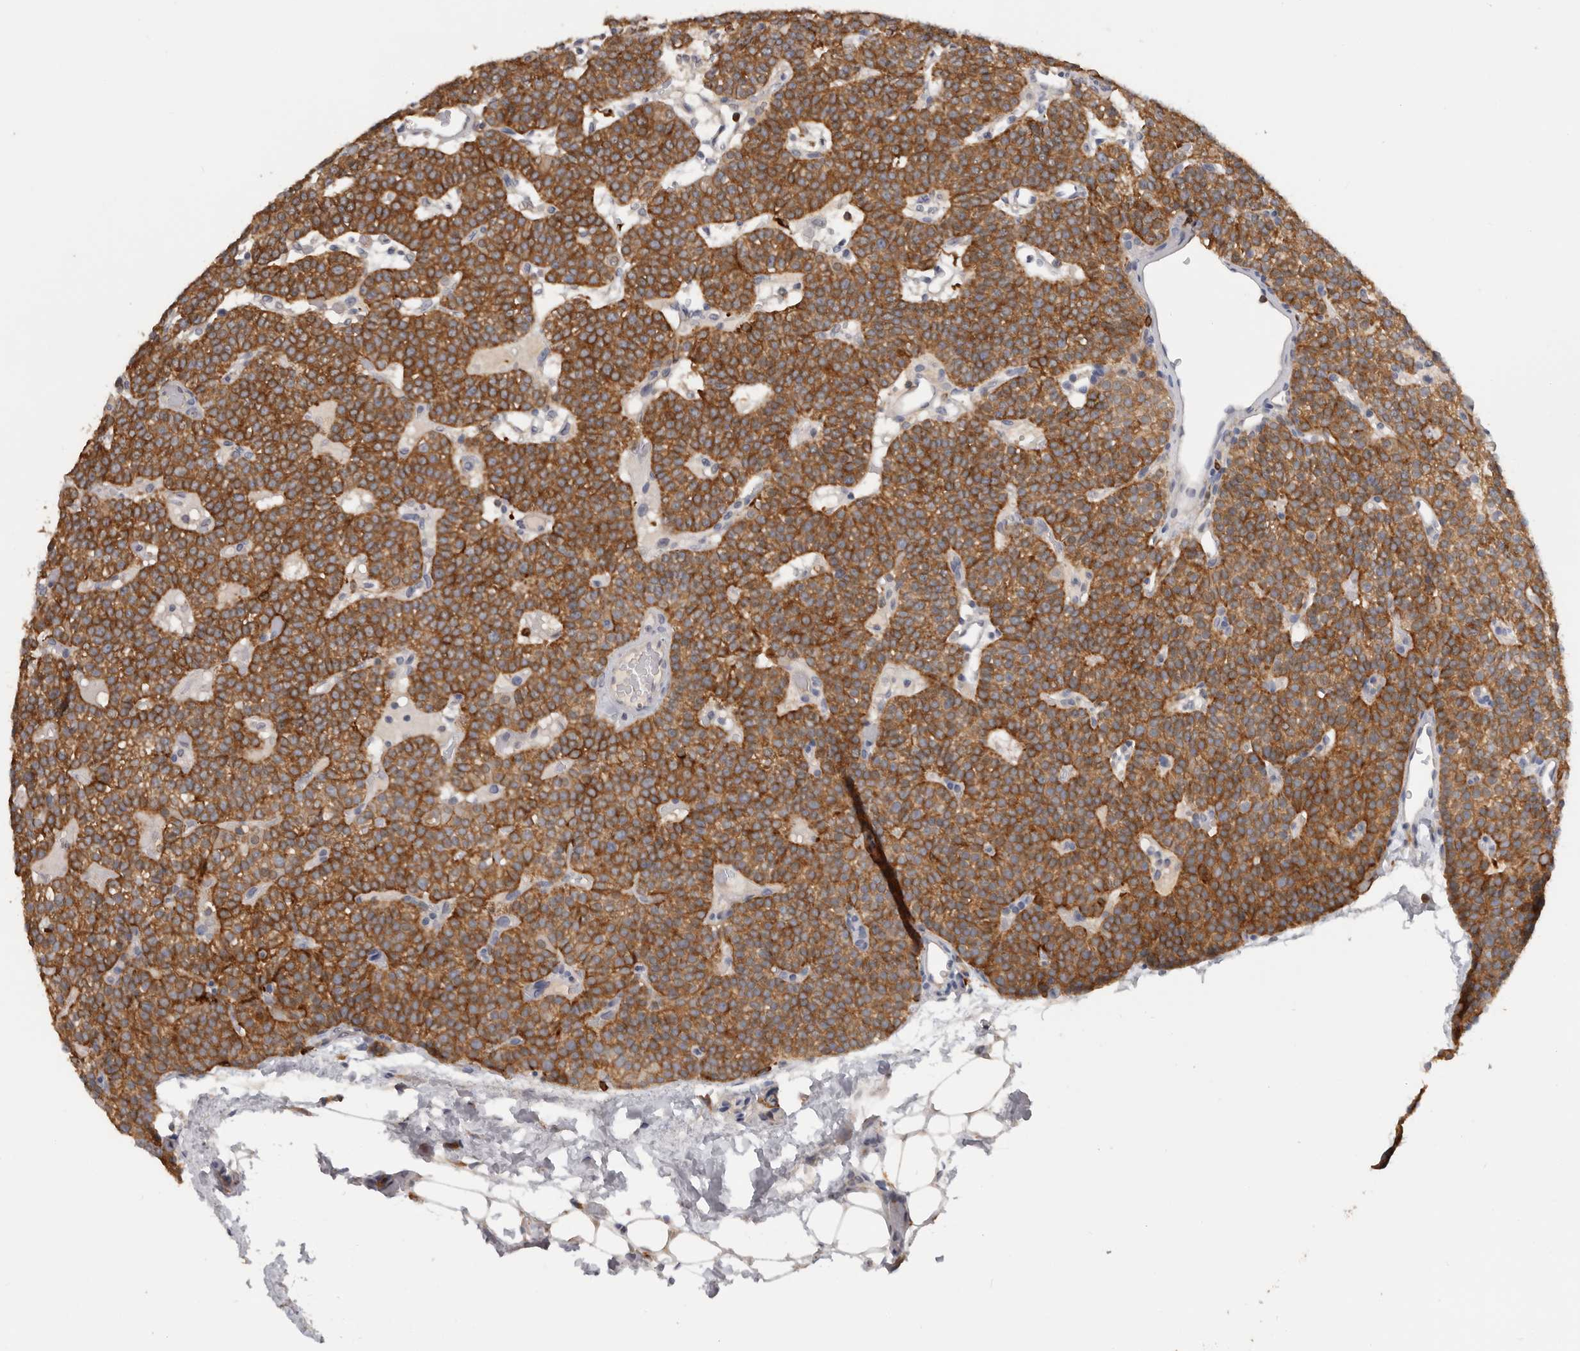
{"staining": {"intensity": "moderate", "quantity": ">75%", "location": "cytoplasmic/membranous"}, "tissue": "parathyroid gland", "cell_type": "Glandular cells", "image_type": "normal", "snomed": [{"axis": "morphology", "description": "Normal tissue, NOS"}, {"axis": "topography", "description": "Parathyroid gland"}], "caption": "Benign parathyroid gland was stained to show a protein in brown. There is medium levels of moderate cytoplasmic/membranous expression in approximately >75% of glandular cells.", "gene": "TFRC", "patient": {"sex": "male", "age": 83}}